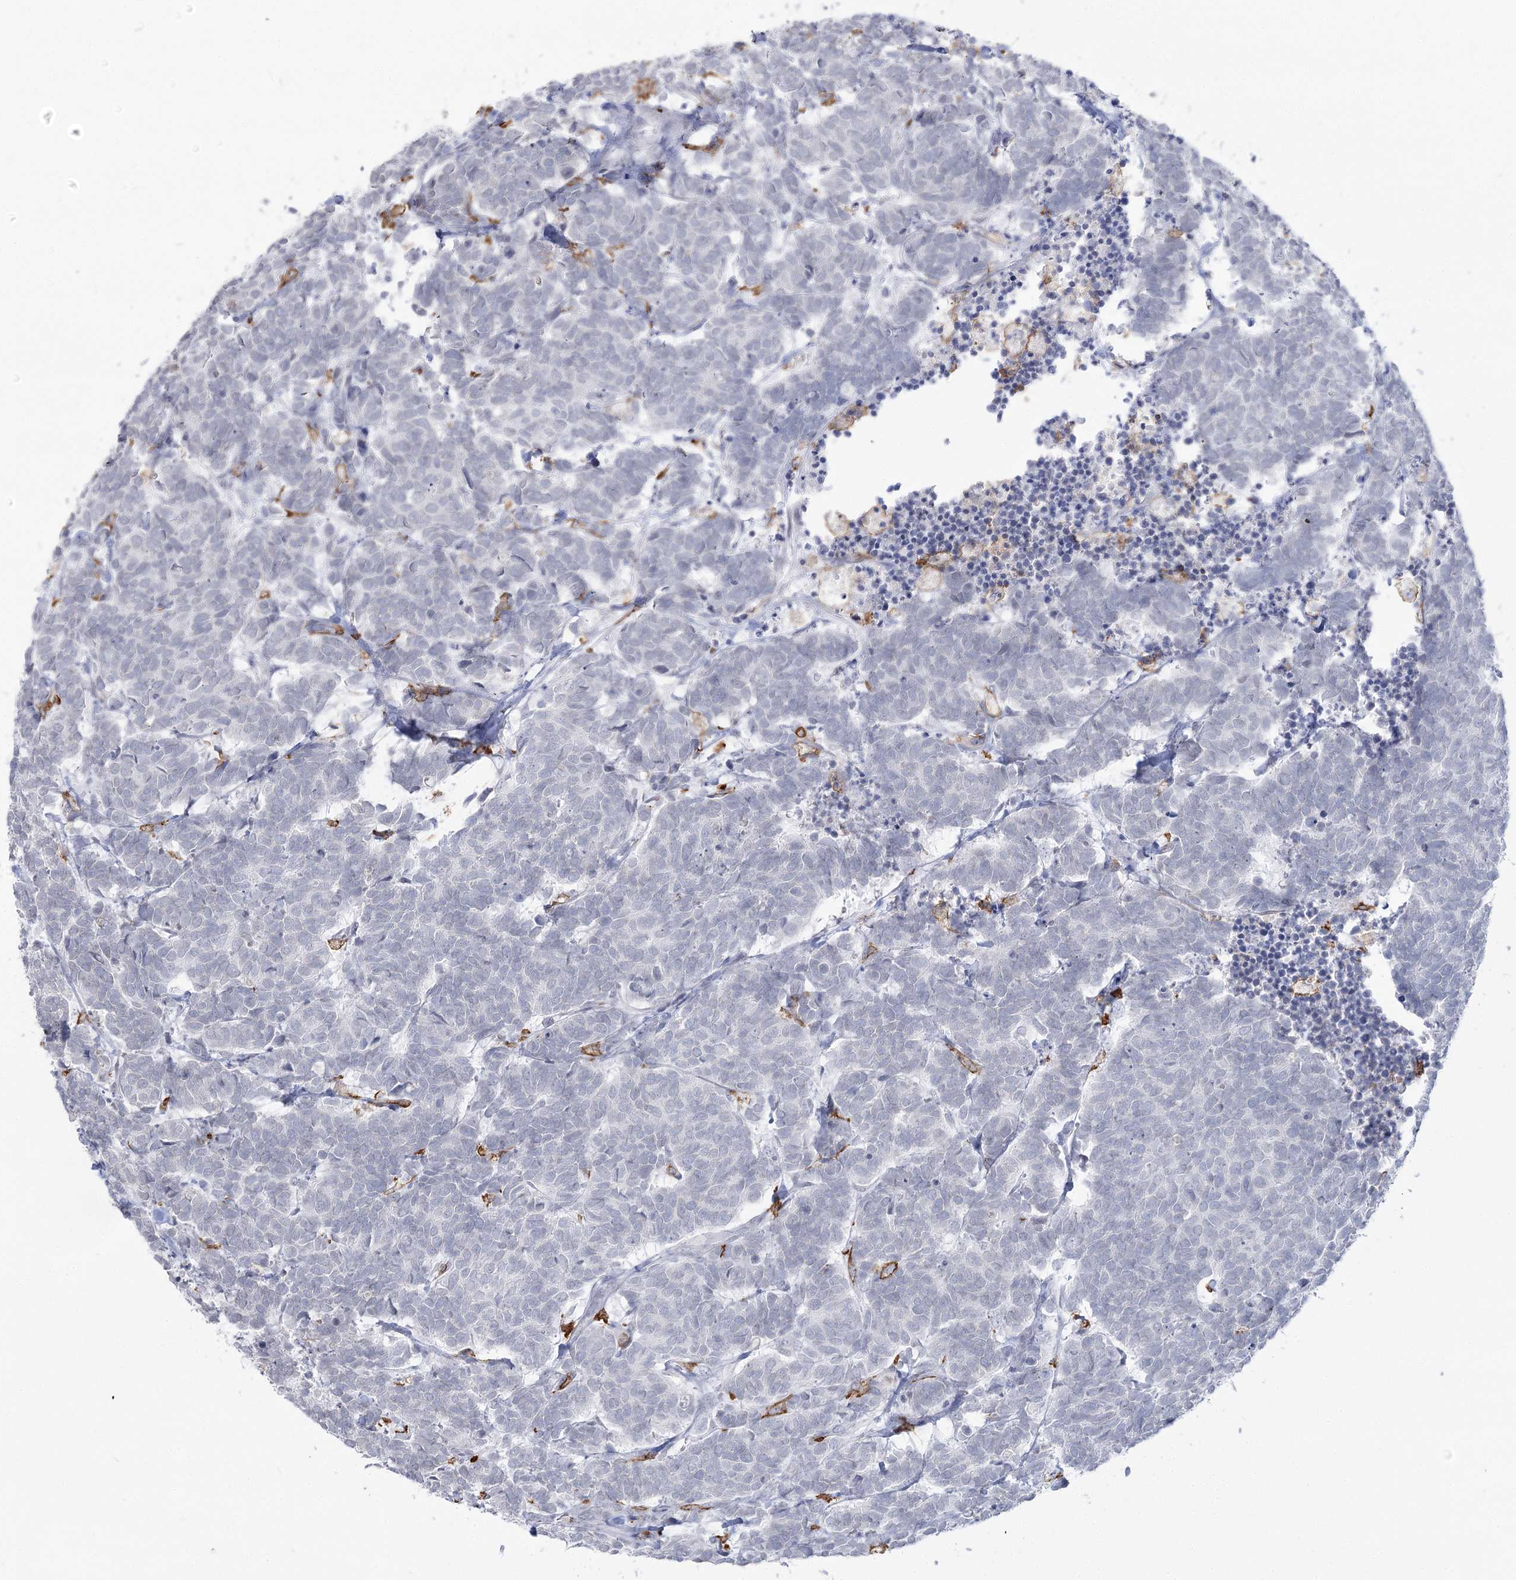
{"staining": {"intensity": "negative", "quantity": "none", "location": "none"}, "tissue": "carcinoid", "cell_type": "Tumor cells", "image_type": "cancer", "snomed": [{"axis": "morphology", "description": "Carcinoma, NOS"}, {"axis": "morphology", "description": "Carcinoid, malignant, NOS"}, {"axis": "topography", "description": "Urinary bladder"}], "caption": "The photomicrograph reveals no staining of tumor cells in carcinoid.", "gene": "C11orf1", "patient": {"sex": "male", "age": 57}}